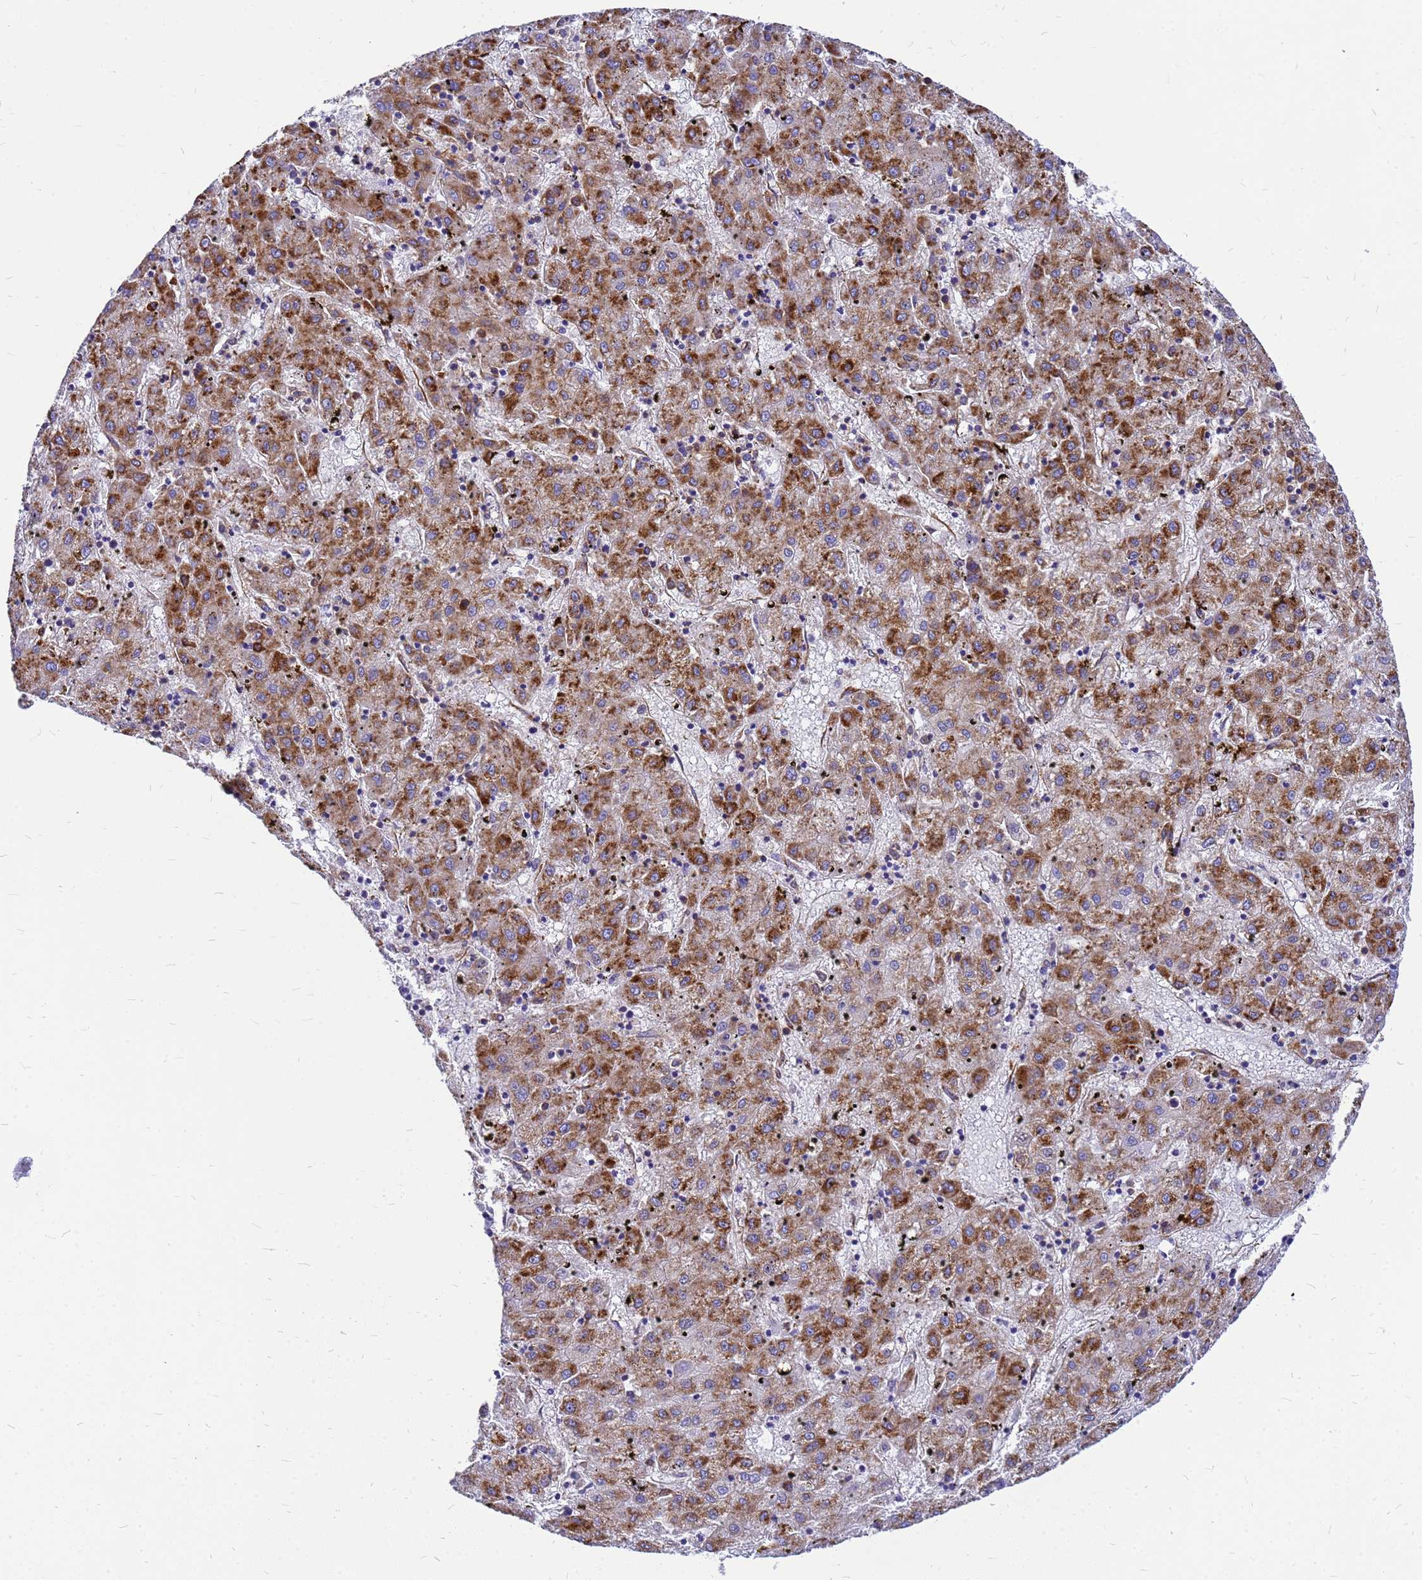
{"staining": {"intensity": "strong", "quantity": ">75%", "location": "cytoplasmic/membranous"}, "tissue": "liver cancer", "cell_type": "Tumor cells", "image_type": "cancer", "snomed": [{"axis": "morphology", "description": "Carcinoma, Hepatocellular, NOS"}, {"axis": "topography", "description": "Liver"}], "caption": "Immunohistochemistry (IHC) of human hepatocellular carcinoma (liver) displays high levels of strong cytoplasmic/membranous positivity in about >75% of tumor cells.", "gene": "EEF1D", "patient": {"sex": "male", "age": 72}}